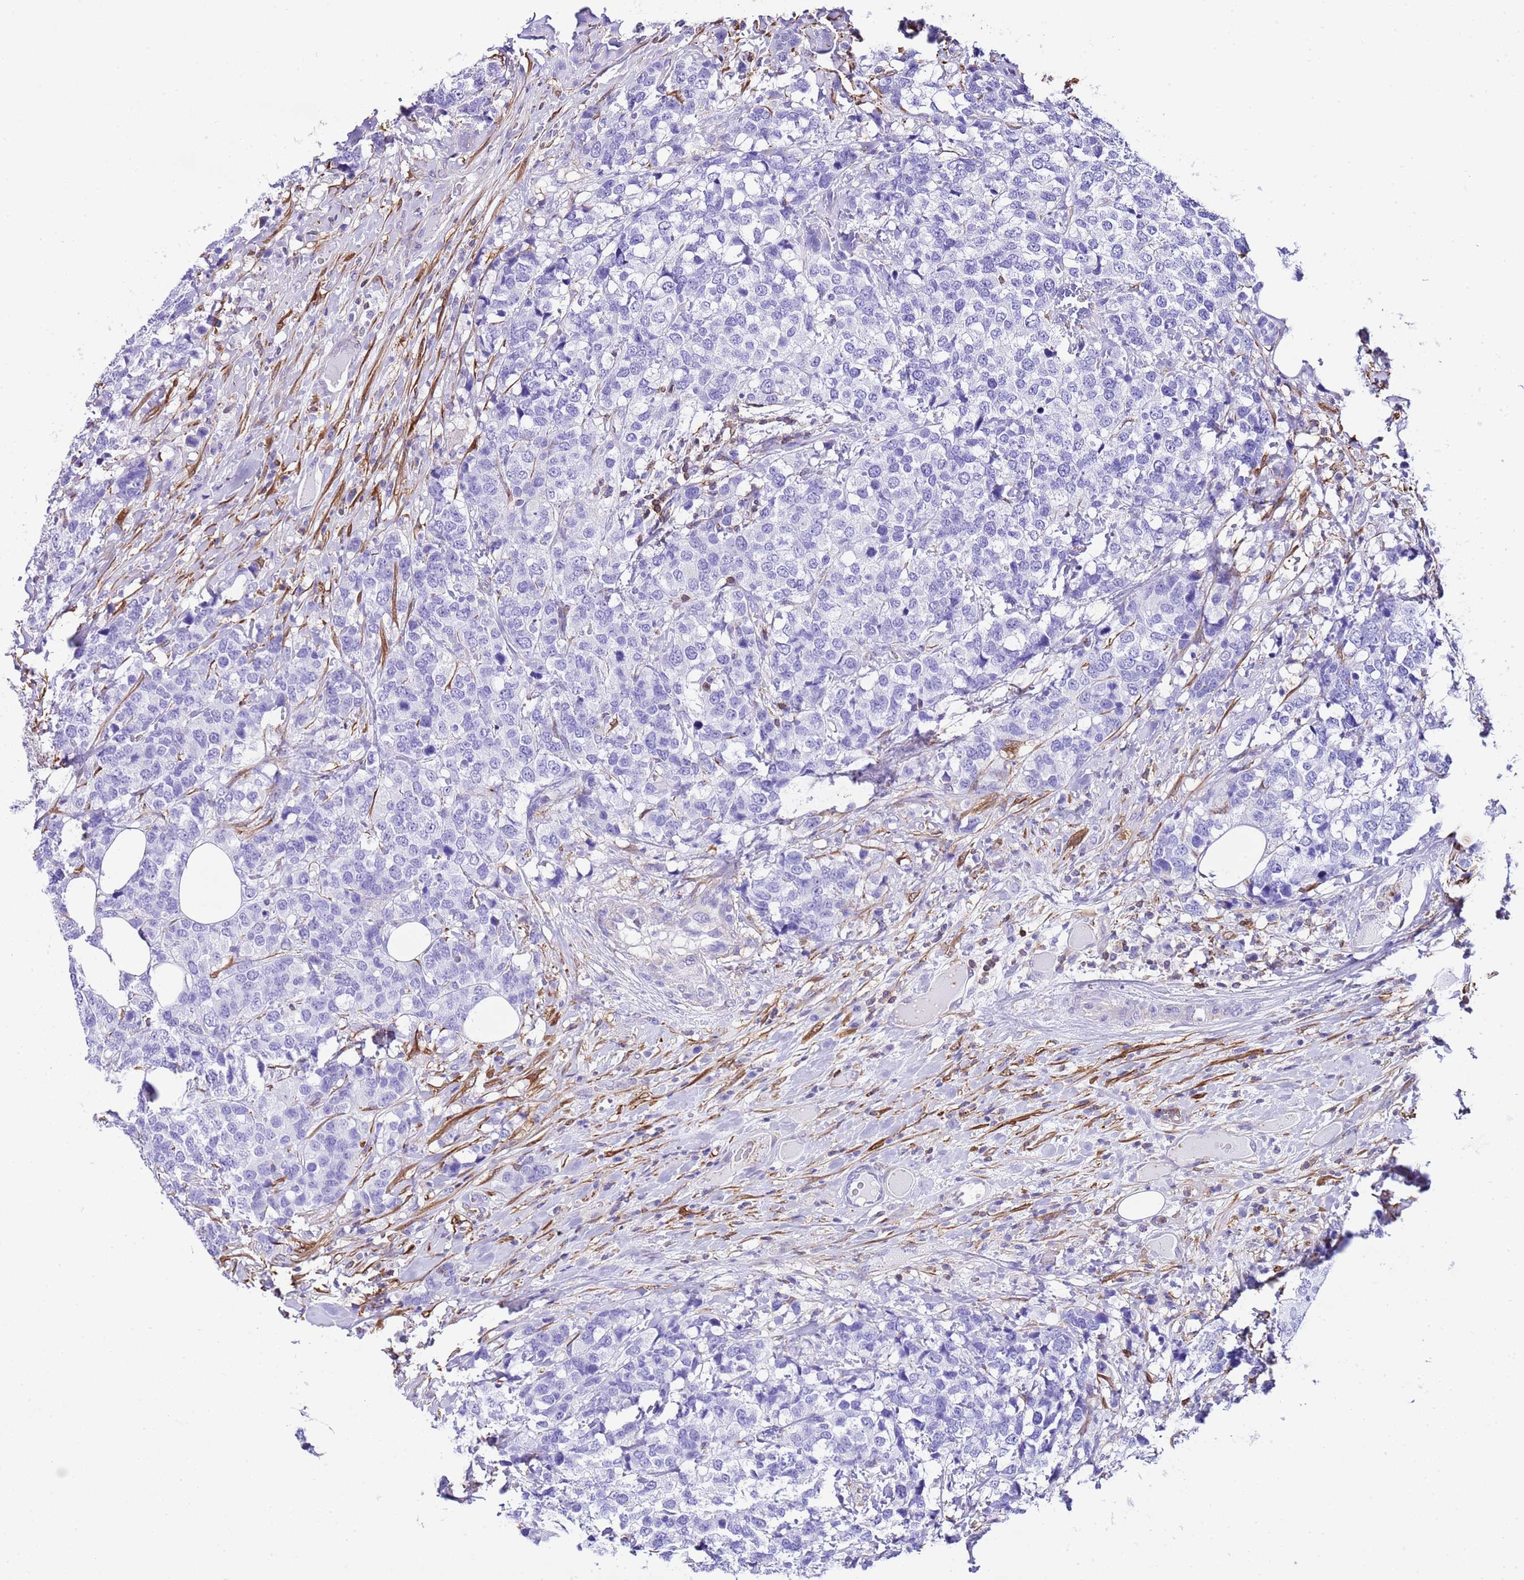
{"staining": {"intensity": "negative", "quantity": "none", "location": "none"}, "tissue": "breast cancer", "cell_type": "Tumor cells", "image_type": "cancer", "snomed": [{"axis": "morphology", "description": "Lobular carcinoma"}, {"axis": "topography", "description": "Breast"}], "caption": "Immunohistochemistry micrograph of human breast cancer (lobular carcinoma) stained for a protein (brown), which demonstrates no positivity in tumor cells.", "gene": "CNN2", "patient": {"sex": "female", "age": 59}}